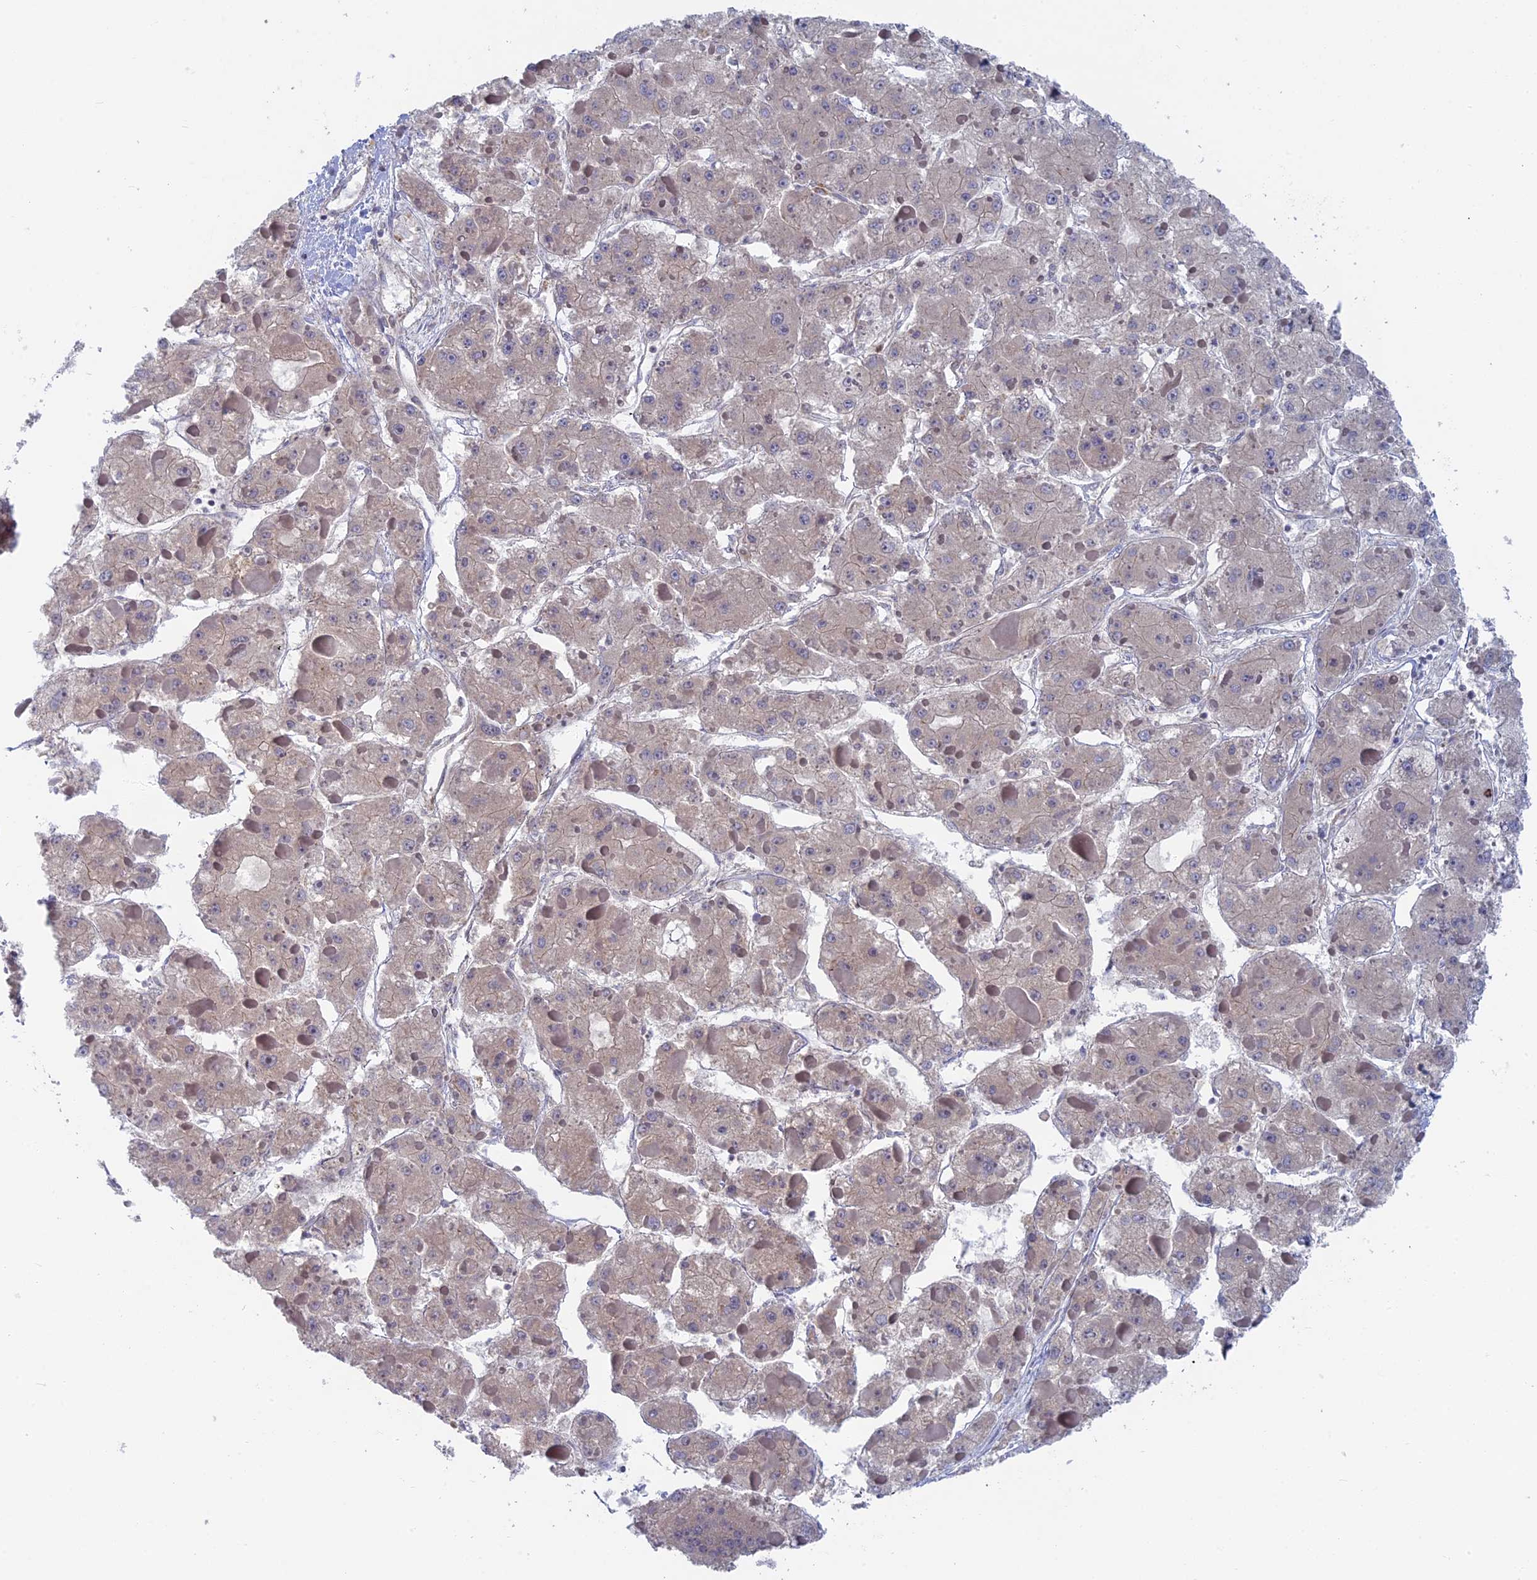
{"staining": {"intensity": "weak", "quantity": "<25%", "location": "cytoplasmic/membranous"}, "tissue": "liver cancer", "cell_type": "Tumor cells", "image_type": "cancer", "snomed": [{"axis": "morphology", "description": "Carcinoma, Hepatocellular, NOS"}, {"axis": "topography", "description": "Liver"}], "caption": "Micrograph shows no protein positivity in tumor cells of hepatocellular carcinoma (liver) tissue.", "gene": "TBC1D30", "patient": {"sex": "female", "age": 73}}